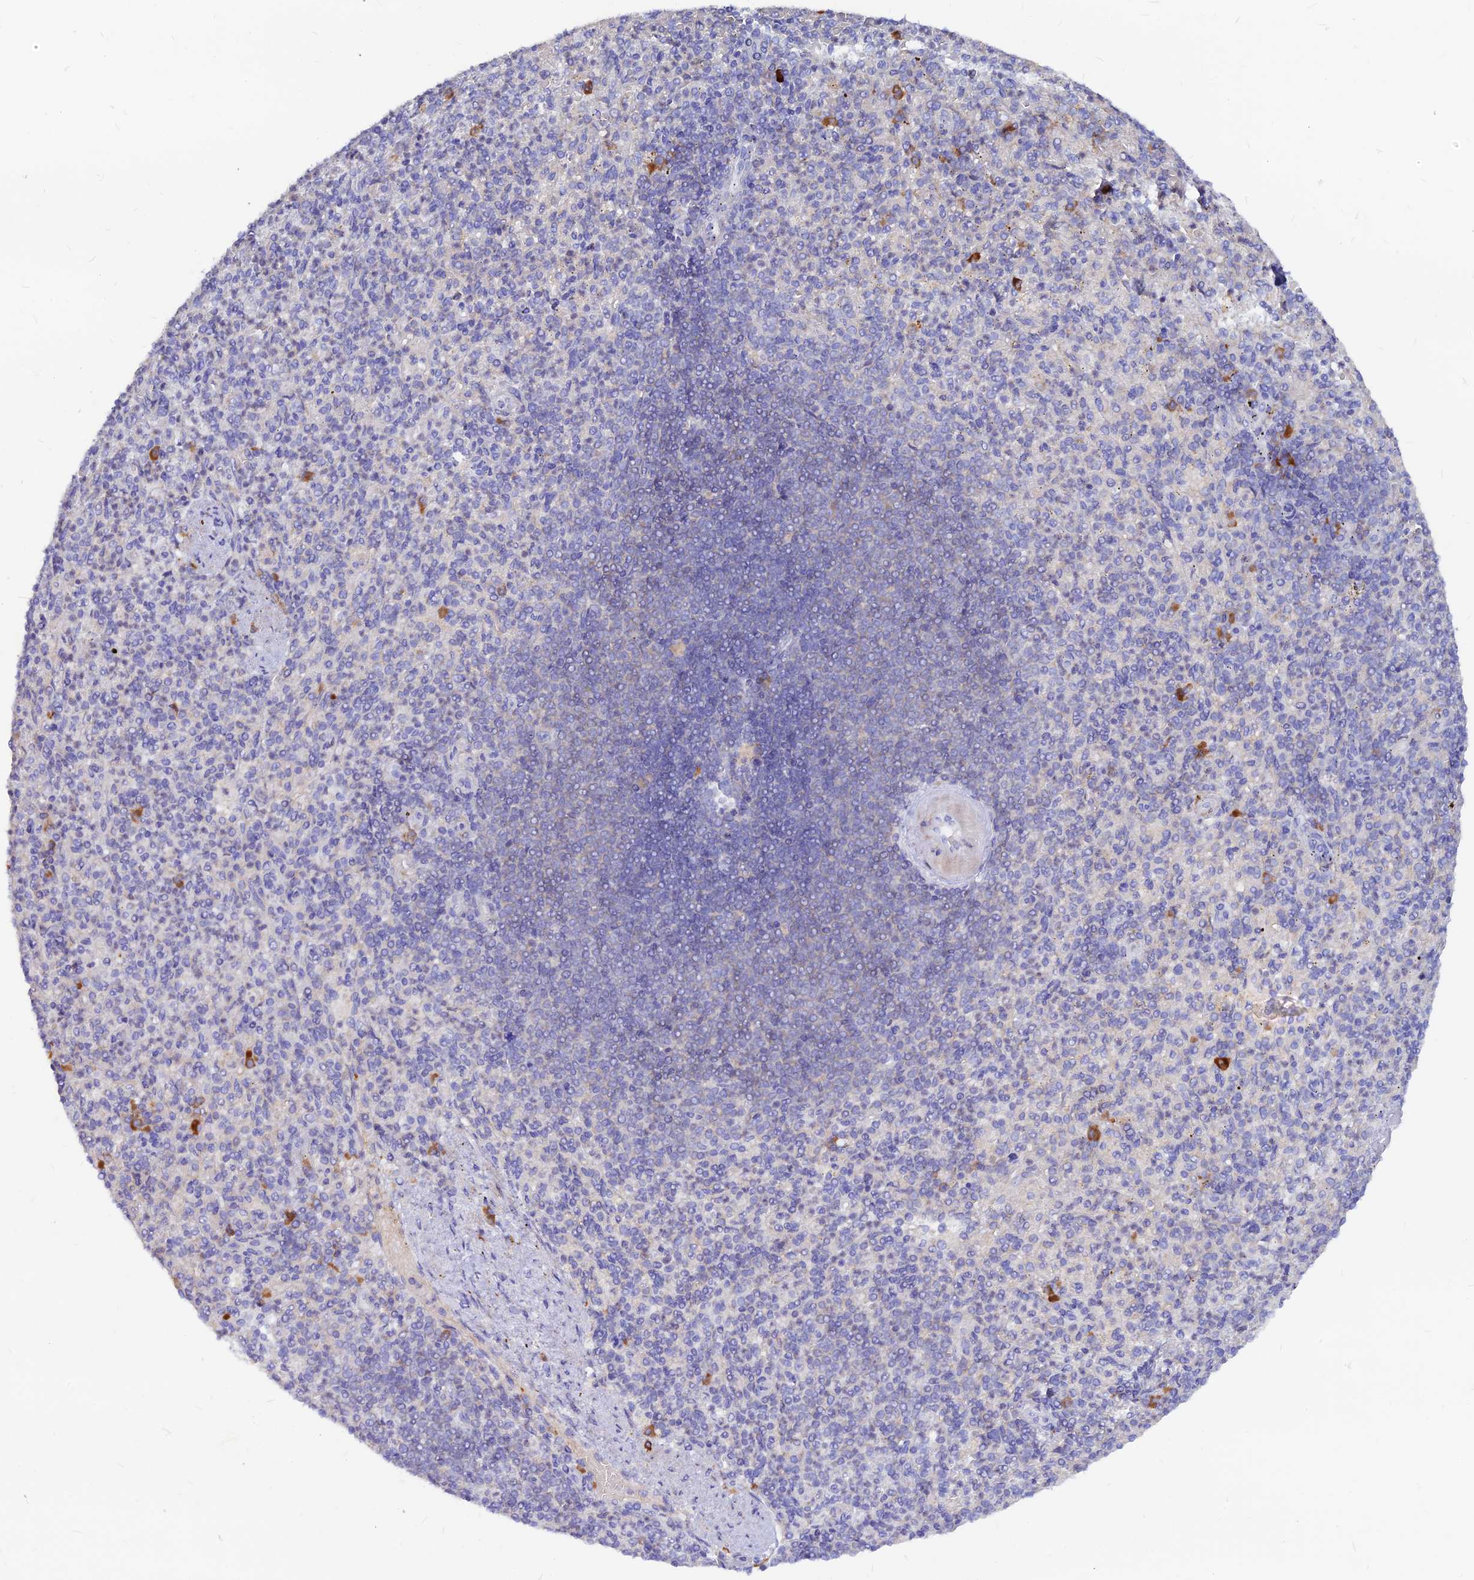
{"staining": {"intensity": "strong", "quantity": "<25%", "location": "cytoplasmic/membranous"}, "tissue": "spleen", "cell_type": "Cells in red pulp", "image_type": "normal", "snomed": [{"axis": "morphology", "description": "Normal tissue, NOS"}, {"axis": "topography", "description": "Spleen"}], "caption": "This micrograph displays normal spleen stained with IHC to label a protein in brown. The cytoplasmic/membranous of cells in red pulp show strong positivity for the protein. Nuclei are counter-stained blue.", "gene": "DENND2D", "patient": {"sex": "female", "age": 74}}